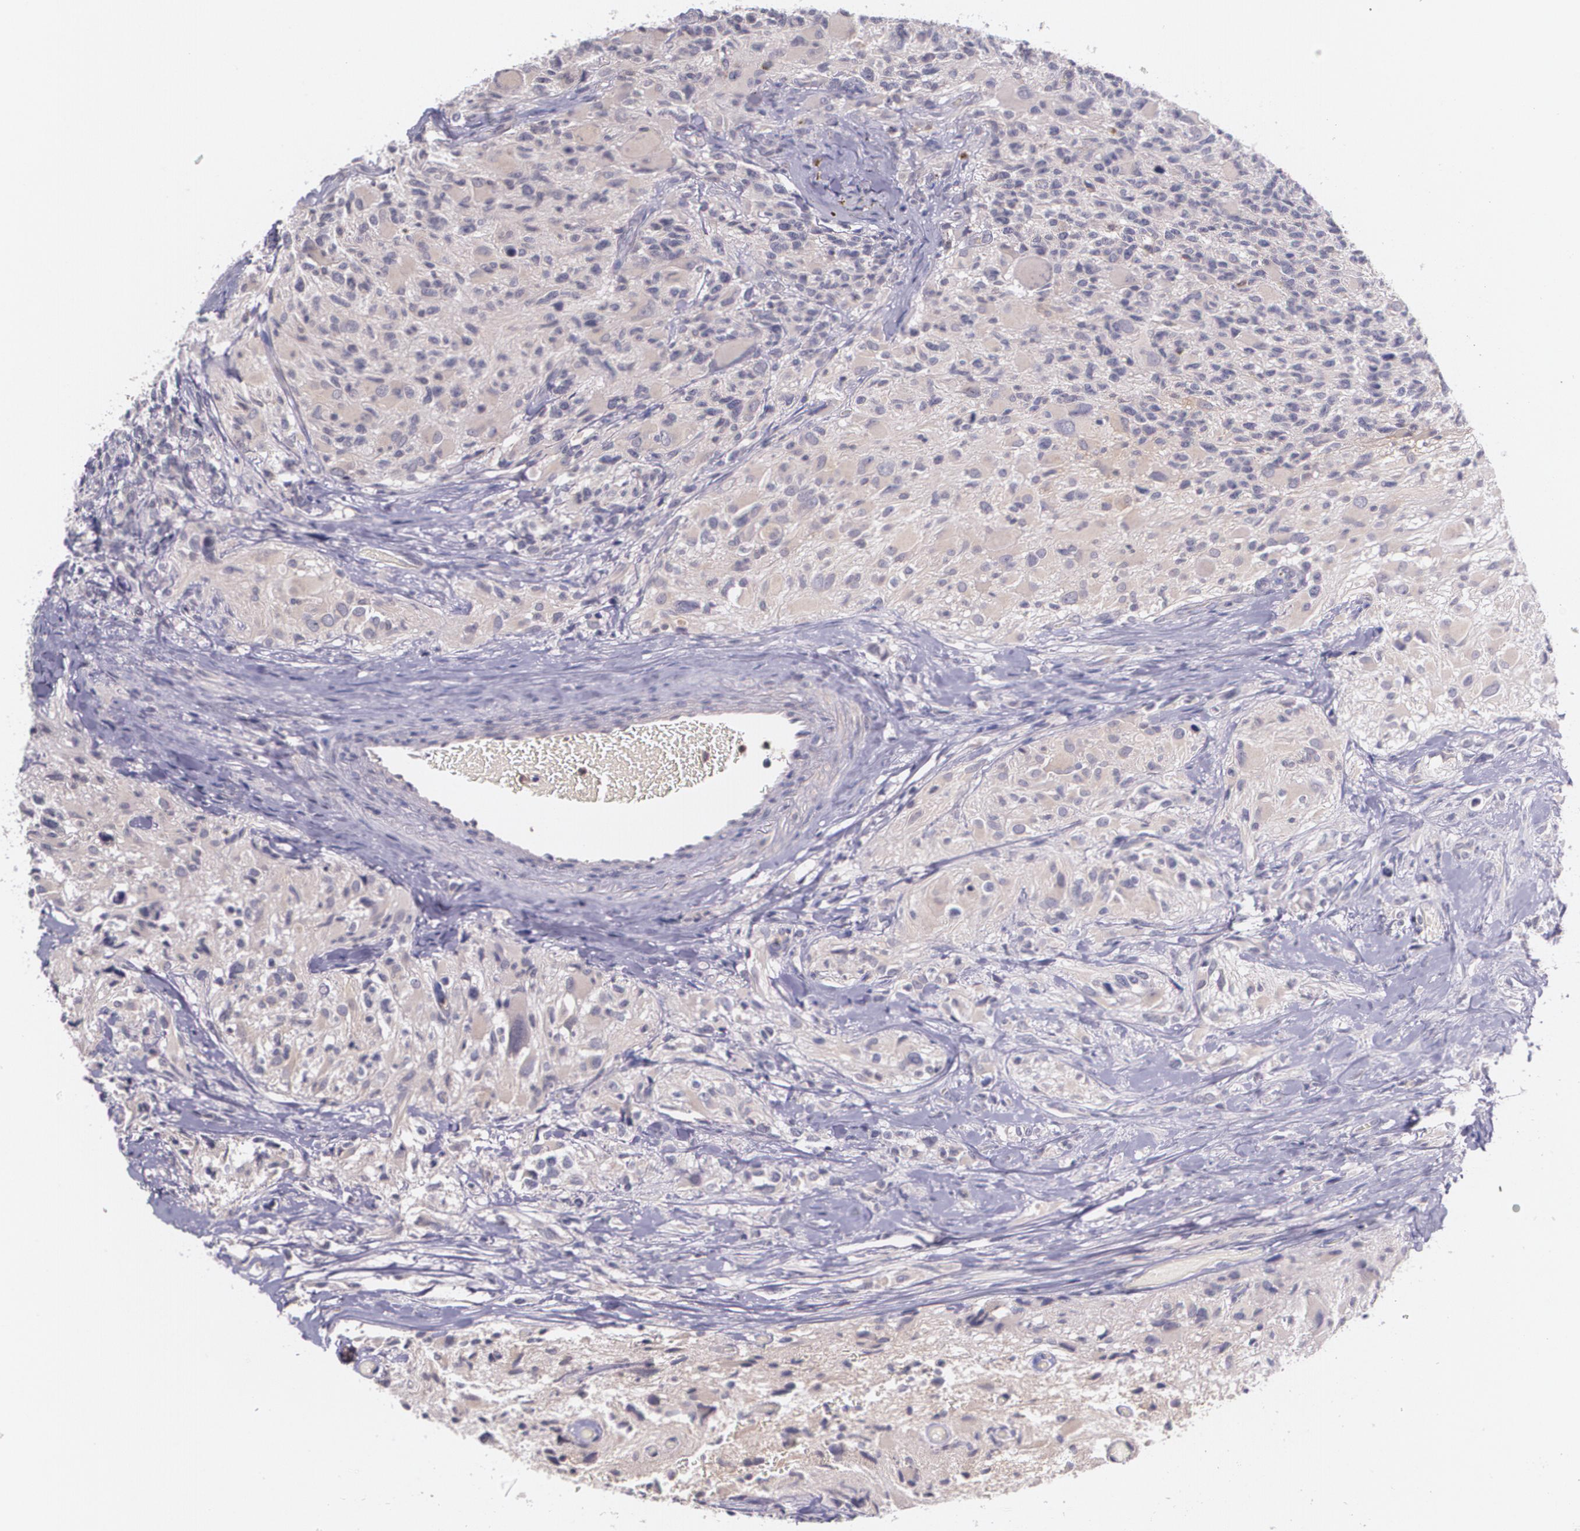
{"staining": {"intensity": "weak", "quantity": ">75%", "location": "cytoplasmic/membranous"}, "tissue": "glioma", "cell_type": "Tumor cells", "image_type": "cancer", "snomed": [{"axis": "morphology", "description": "Glioma, malignant, High grade"}, {"axis": "topography", "description": "Brain"}], "caption": "Tumor cells reveal low levels of weak cytoplasmic/membranous positivity in approximately >75% of cells in malignant glioma (high-grade).", "gene": "TM4SF1", "patient": {"sex": "male", "age": 69}}